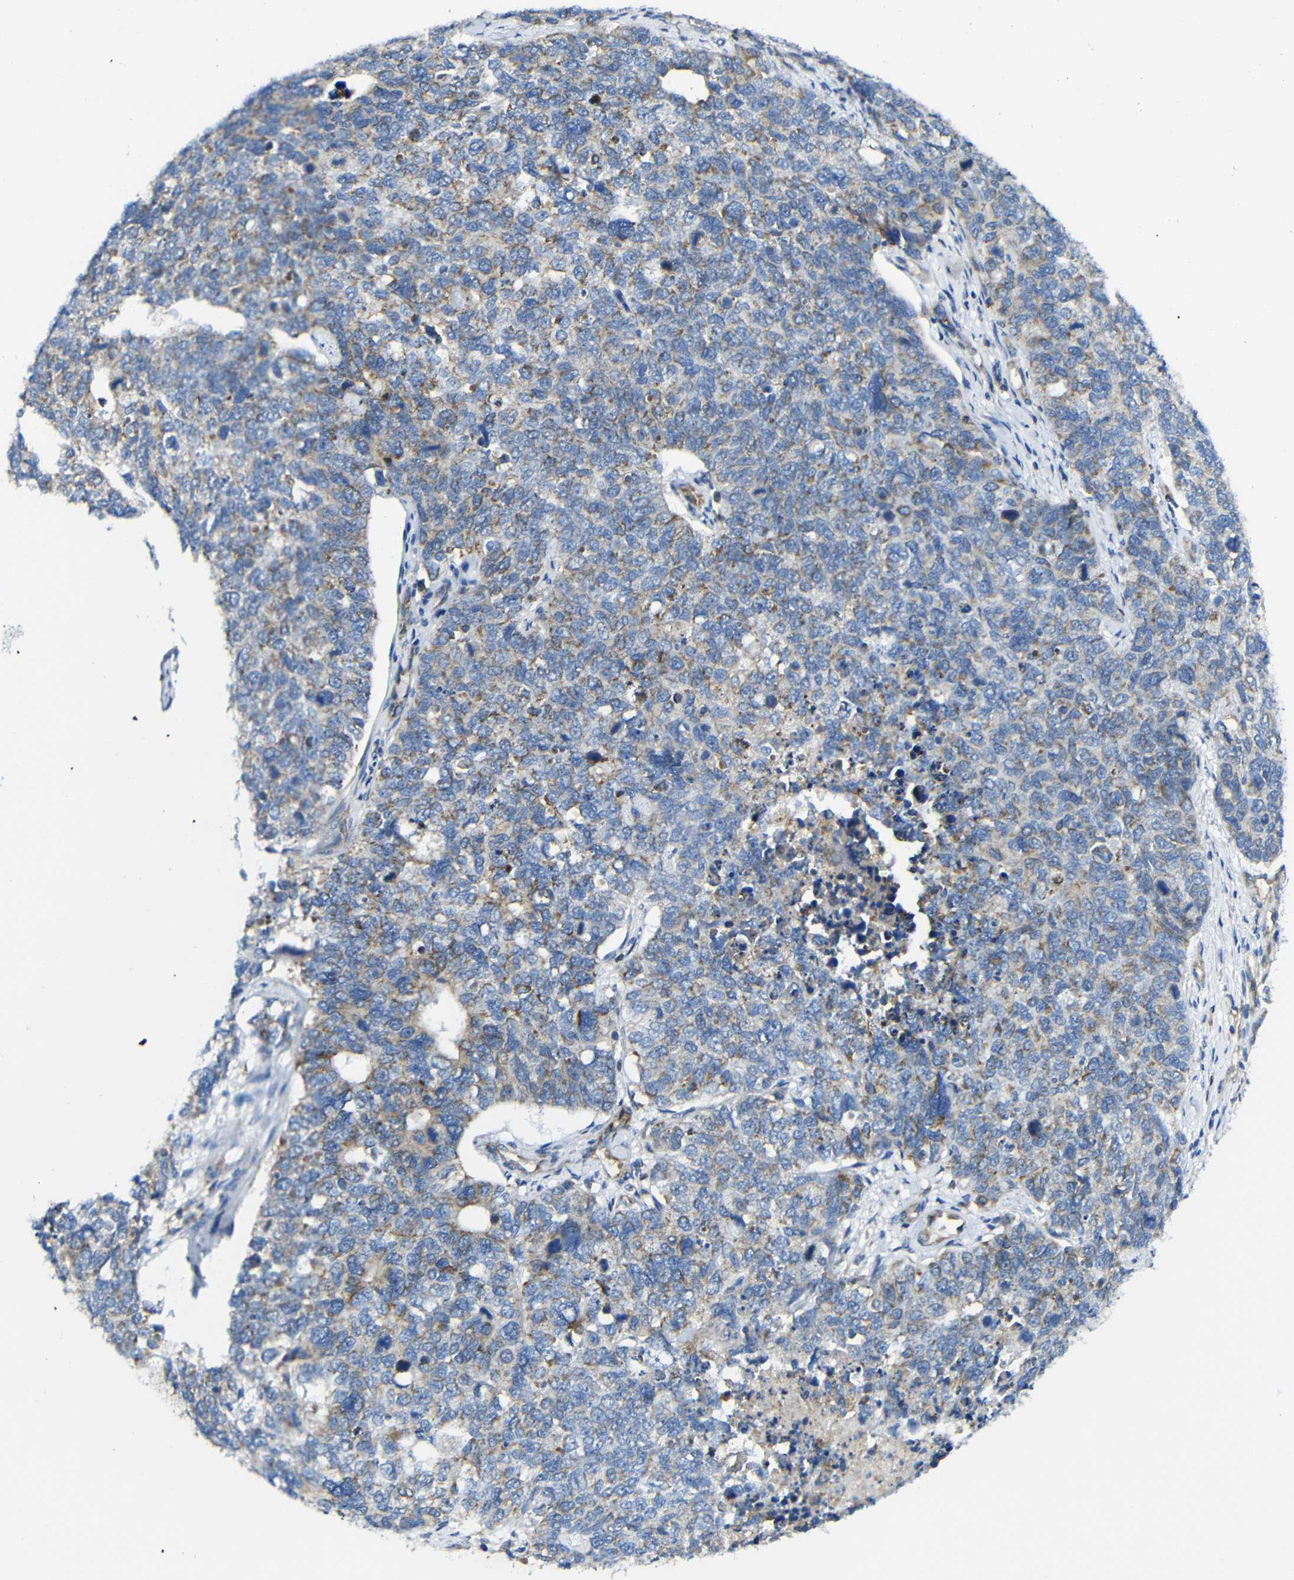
{"staining": {"intensity": "moderate", "quantity": "25%-75%", "location": "cytoplasmic/membranous"}, "tissue": "cervical cancer", "cell_type": "Tumor cells", "image_type": "cancer", "snomed": [{"axis": "morphology", "description": "Squamous cell carcinoma, NOS"}, {"axis": "topography", "description": "Cervix"}], "caption": "Tumor cells display medium levels of moderate cytoplasmic/membranous positivity in approximately 25%-75% of cells in human cervical cancer.", "gene": "PDCD1LG2", "patient": {"sex": "female", "age": 63}}